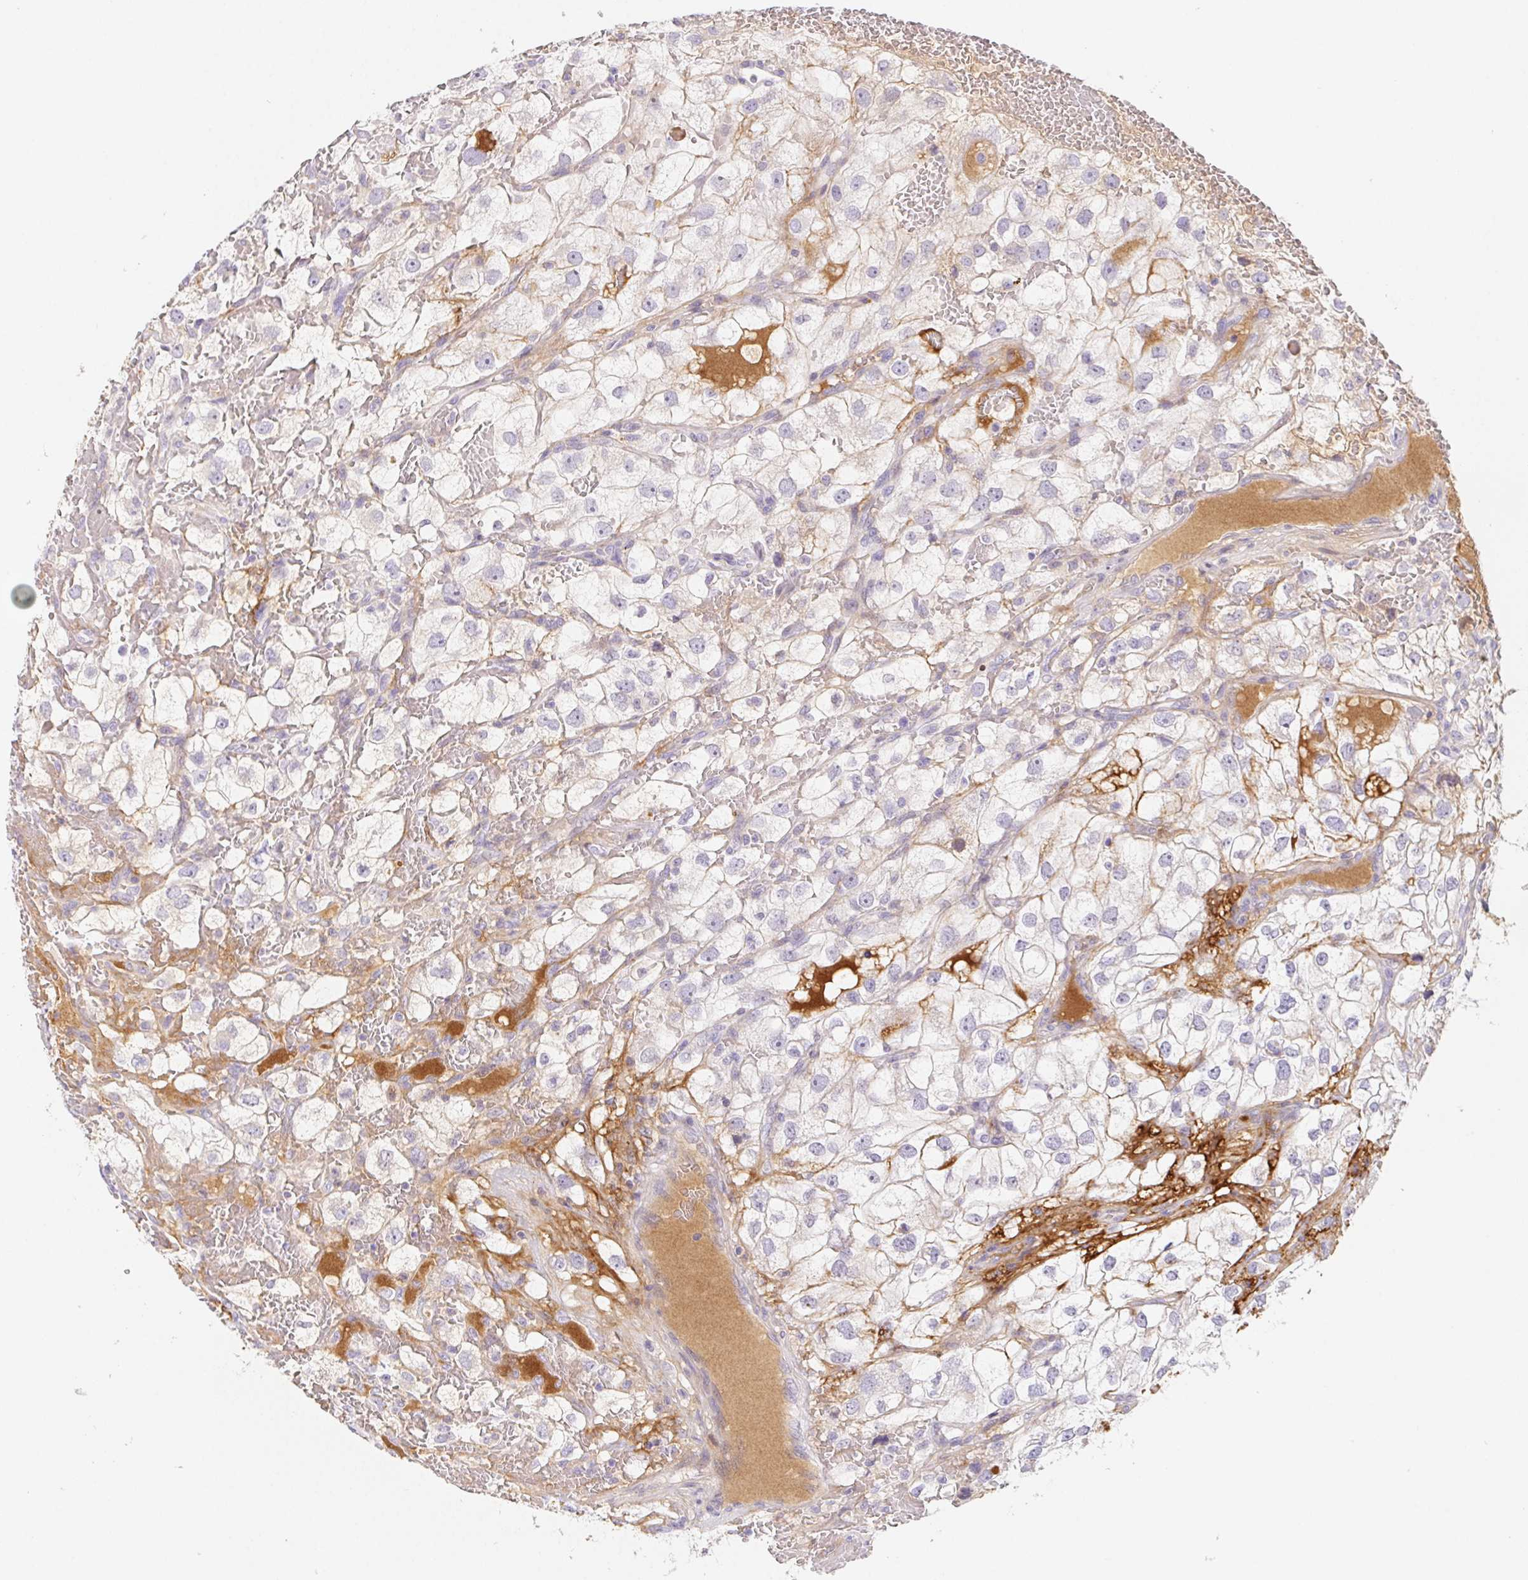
{"staining": {"intensity": "negative", "quantity": "none", "location": "none"}, "tissue": "renal cancer", "cell_type": "Tumor cells", "image_type": "cancer", "snomed": [{"axis": "morphology", "description": "Adenocarcinoma, NOS"}, {"axis": "topography", "description": "Kidney"}], "caption": "A micrograph of human renal cancer is negative for staining in tumor cells. (DAB (3,3'-diaminobenzidine) immunohistochemistry (IHC), high magnification).", "gene": "ITIH2", "patient": {"sex": "male", "age": 59}}